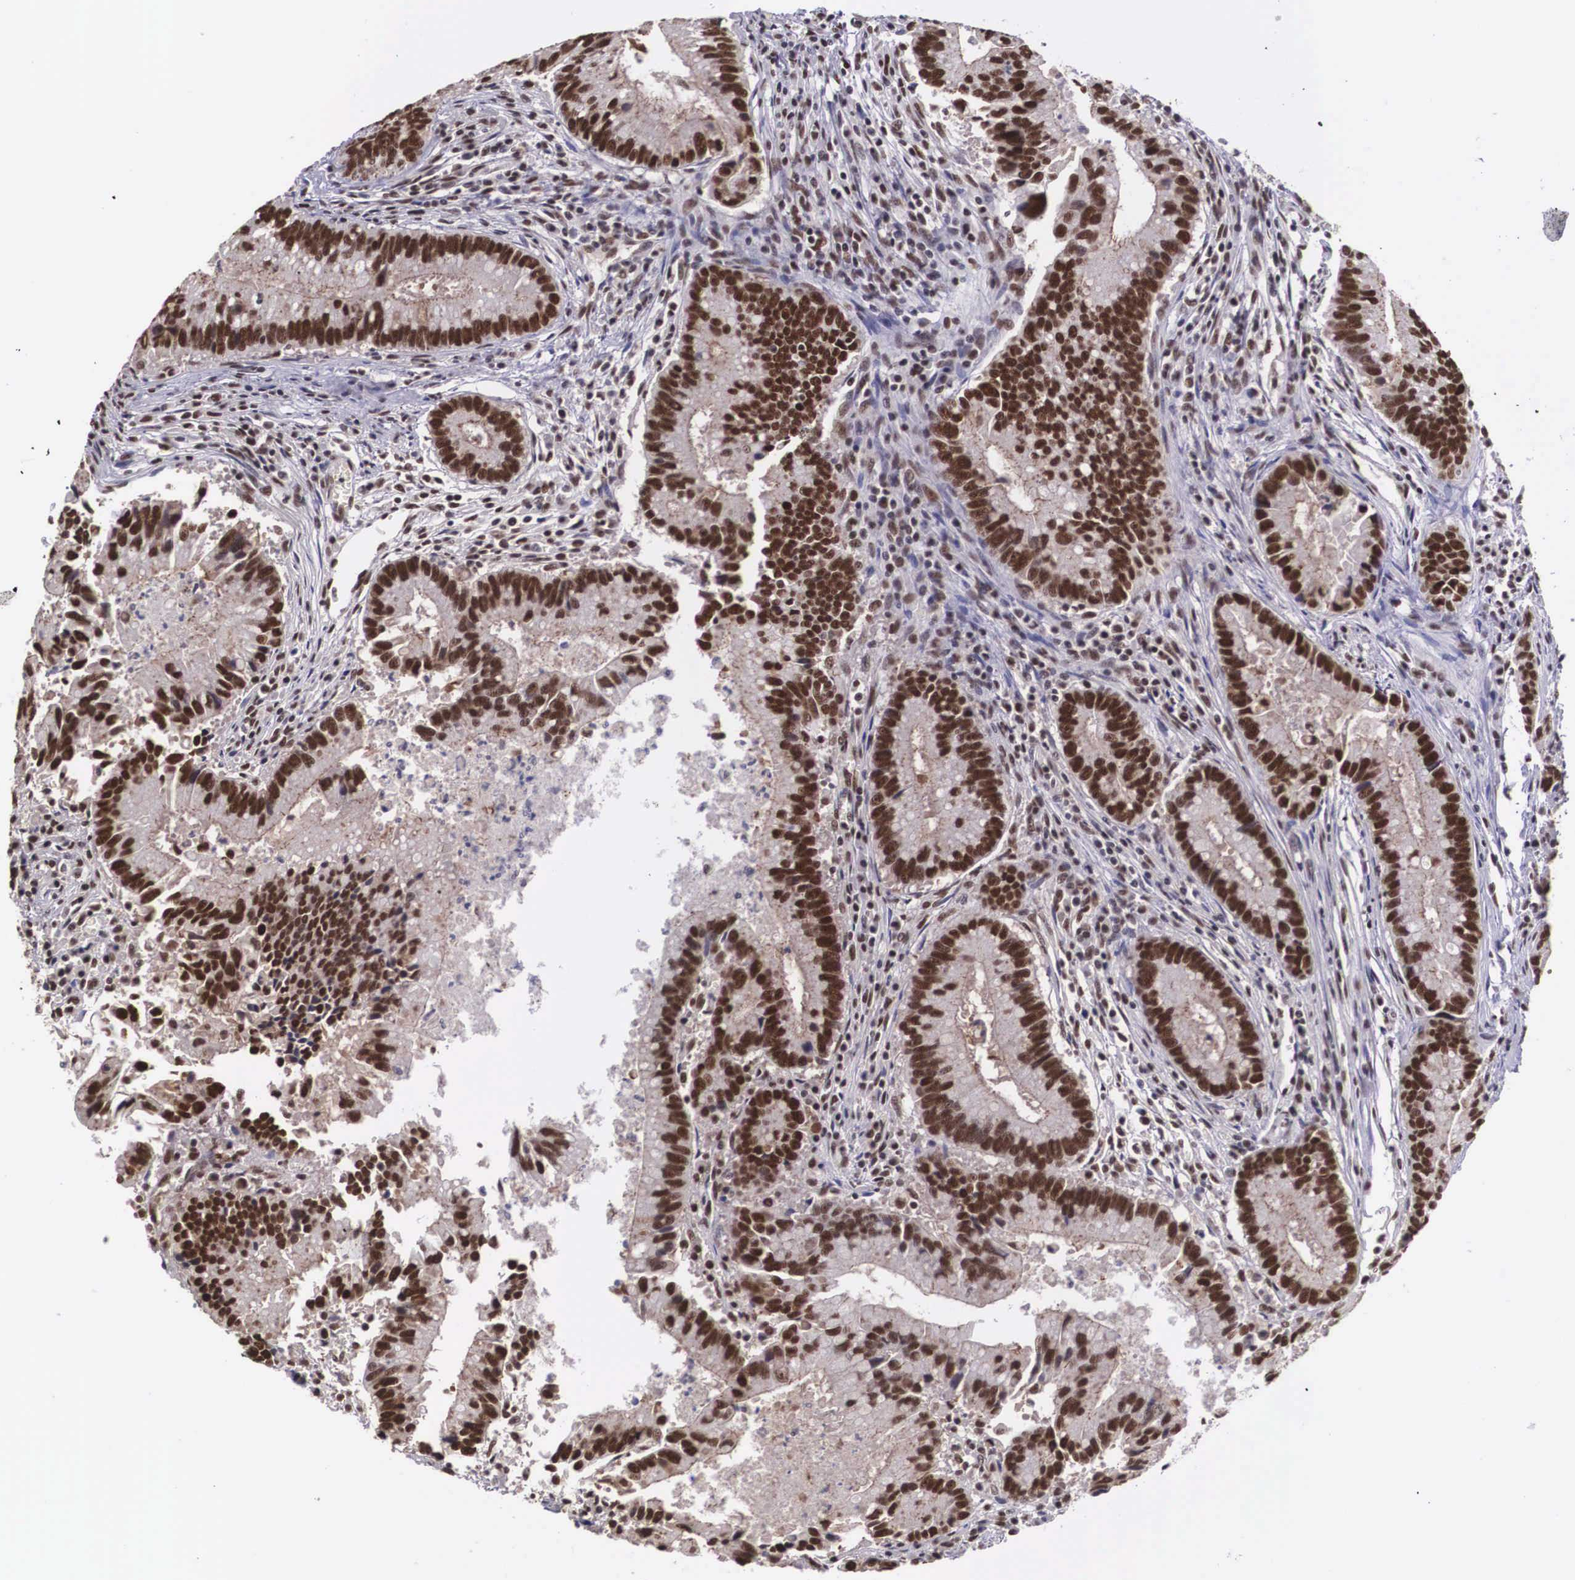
{"staining": {"intensity": "strong", "quantity": ">75%", "location": "nuclear"}, "tissue": "colorectal cancer", "cell_type": "Tumor cells", "image_type": "cancer", "snomed": [{"axis": "morphology", "description": "Adenocarcinoma, NOS"}, {"axis": "topography", "description": "Rectum"}], "caption": "Immunohistochemistry micrograph of colorectal cancer stained for a protein (brown), which reveals high levels of strong nuclear staining in about >75% of tumor cells.", "gene": "POLR2F", "patient": {"sex": "female", "age": 81}}